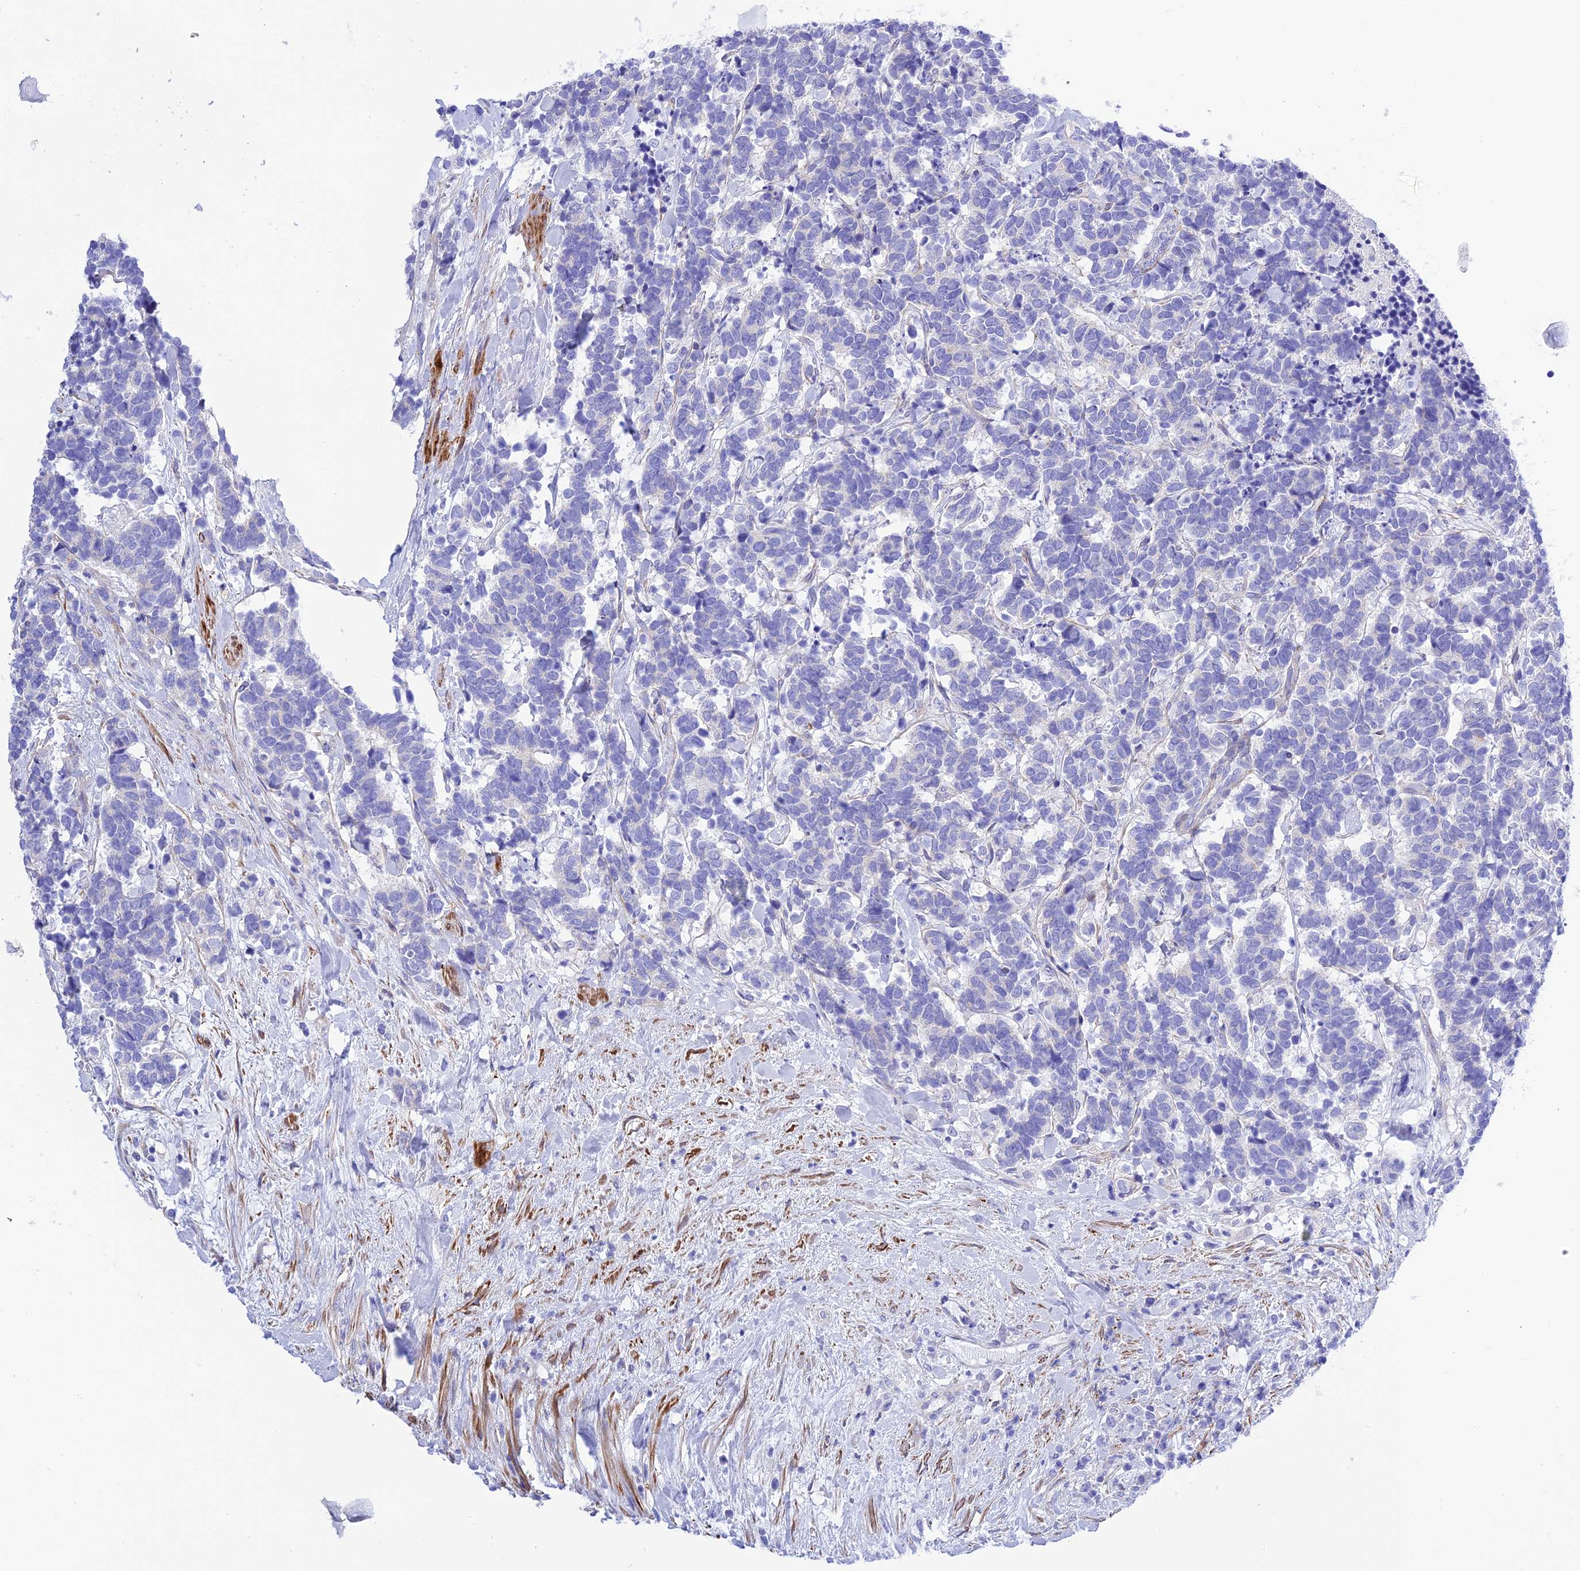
{"staining": {"intensity": "negative", "quantity": "none", "location": "none"}, "tissue": "carcinoid", "cell_type": "Tumor cells", "image_type": "cancer", "snomed": [{"axis": "morphology", "description": "Carcinoma, NOS"}, {"axis": "morphology", "description": "Carcinoid, malignant, NOS"}, {"axis": "topography", "description": "Prostate"}], "caption": "The histopathology image displays no significant expression in tumor cells of malignant carcinoid. (DAB immunohistochemistry (IHC) visualized using brightfield microscopy, high magnification).", "gene": "FRA10AC1", "patient": {"sex": "male", "age": 57}}